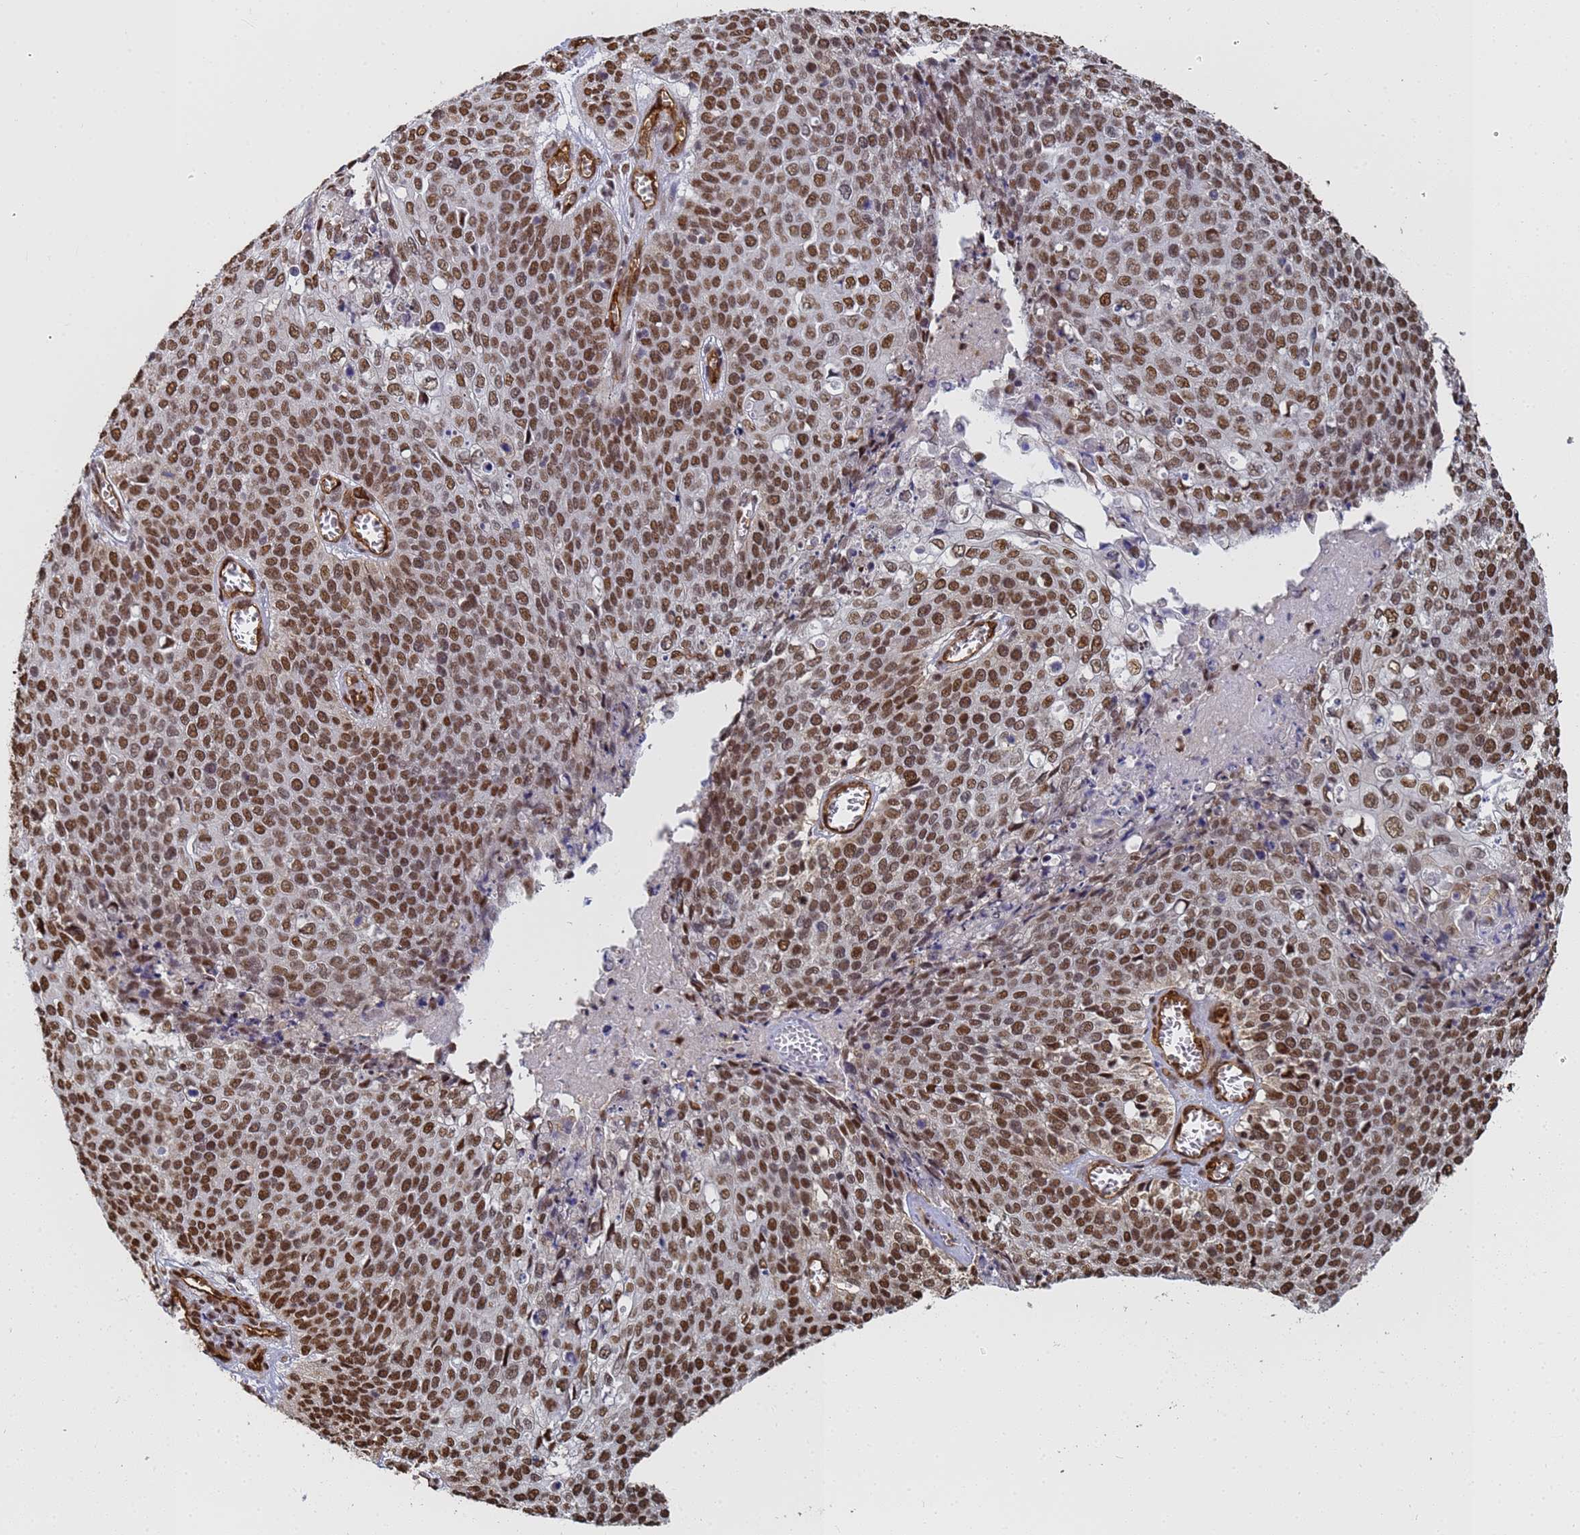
{"staining": {"intensity": "strong", "quantity": ">75%", "location": "nuclear"}, "tissue": "cervical cancer", "cell_type": "Tumor cells", "image_type": "cancer", "snomed": [{"axis": "morphology", "description": "Squamous cell carcinoma, NOS"}, {"axis": "topography", "description": "Cervix"}], "caption": "This photomicrograph exhibits immunohistochemistry (IHC) staining of cervical squamous cell carcinoma, with high strong nuclear positivity in approximately >75% of tumor cells.", "gene": "RAVER2", "patient": {"sex": "female", "age": 39}}